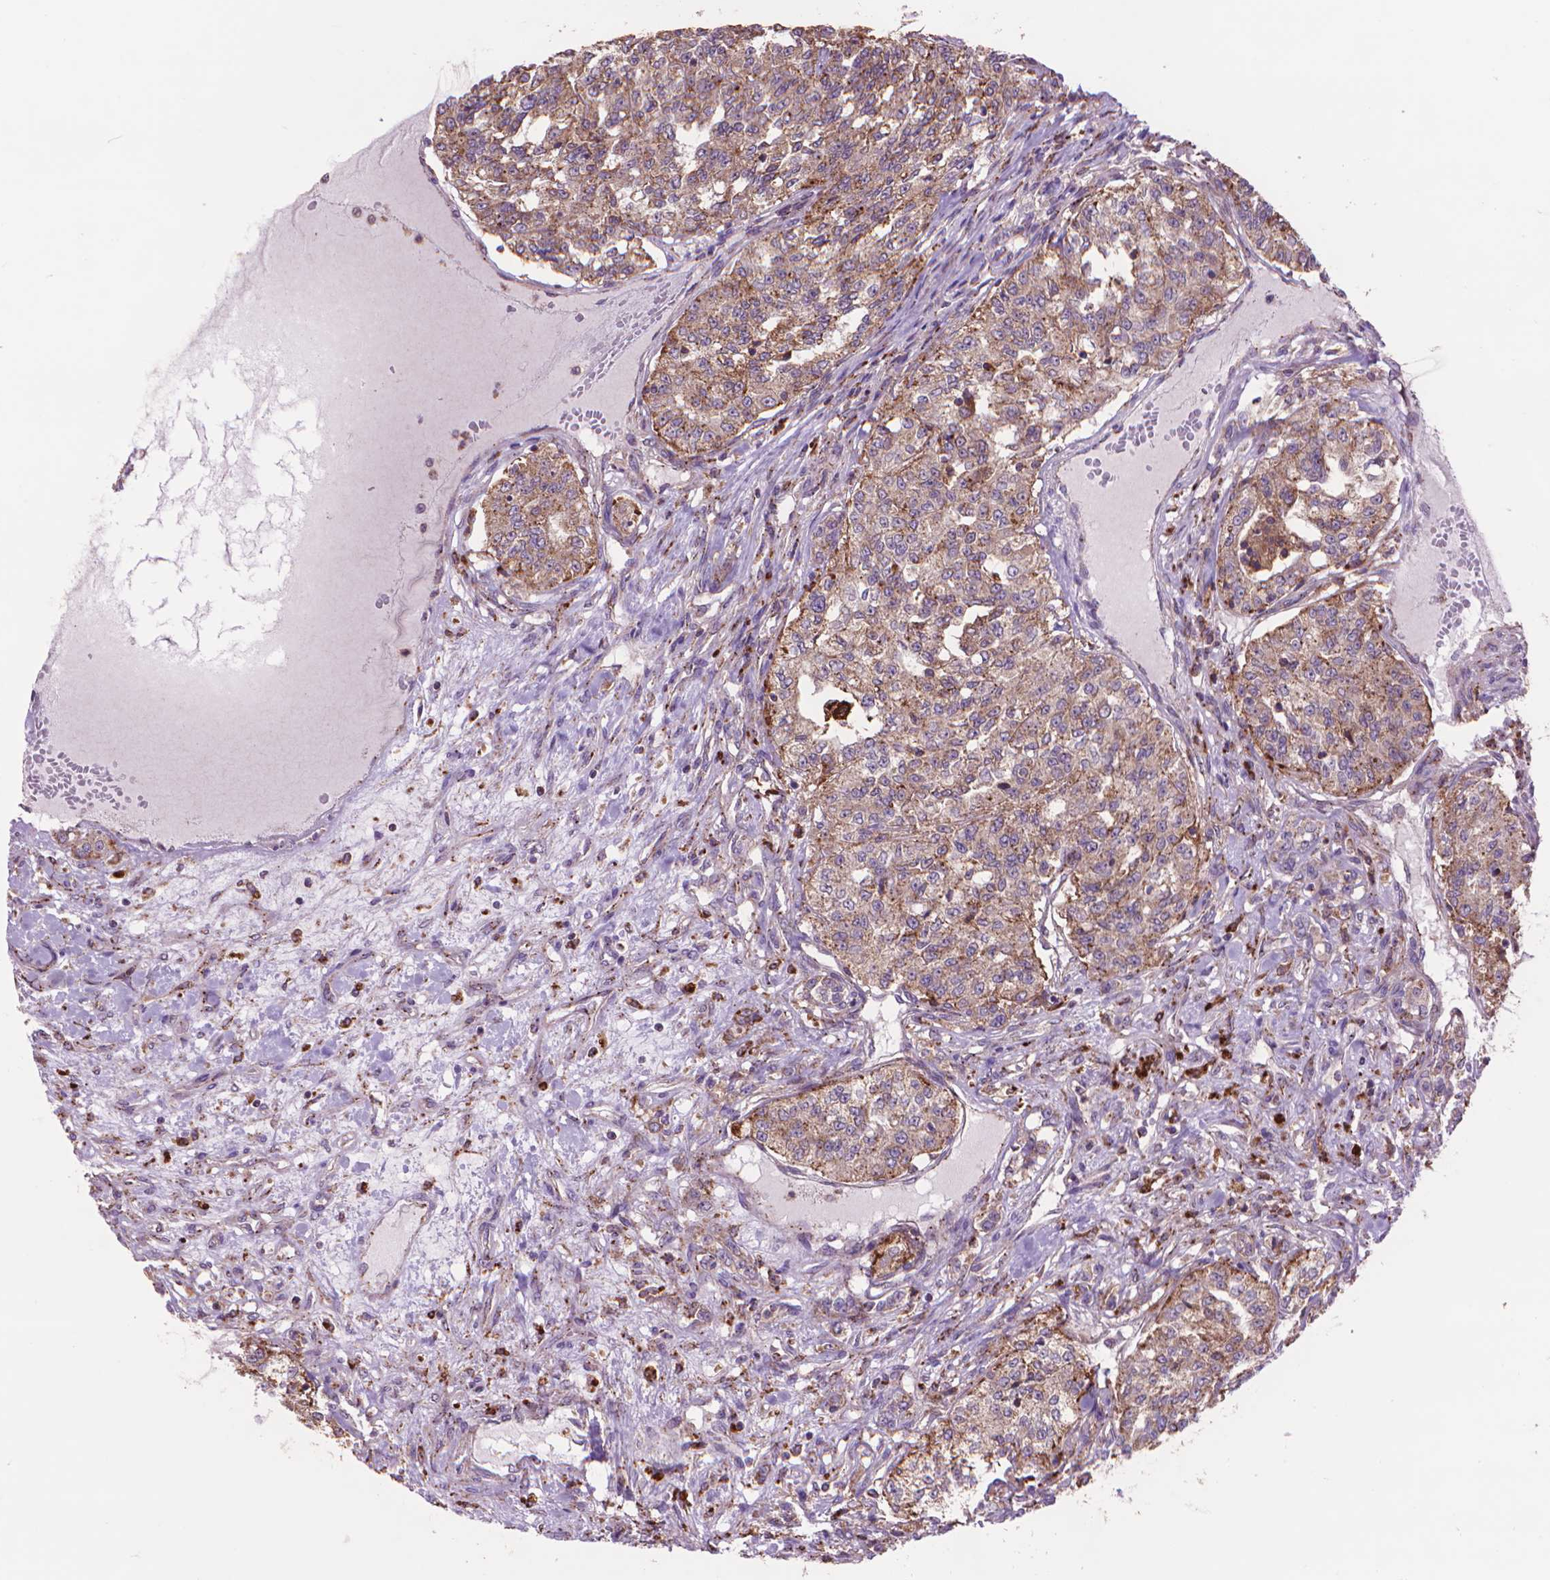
{"staining": {"intensity": "moderate", "quantity": ">75%", "location": "cytoplasmic/membranous"}, "tissue": "renal cancer", "cell_type": "Tumor cells", "image_type": "cancer", "snomed": [{"axis": "morphology", "description": "Adenocarcinoma, NOS"}, {"axis": "topography", "description": "Kidney"}], "caption": "A high-resolution micrograph shows IHC staining of renal adenocarcinoma, which exhibits moderate cytoplasmic/membranous positivity in about >75% of tumor cells. (brown staining indicates protein expression, while blue staining denotes nuclei).", "gene": "GLB1", "patient": {"sex": "female", "age": 63}}